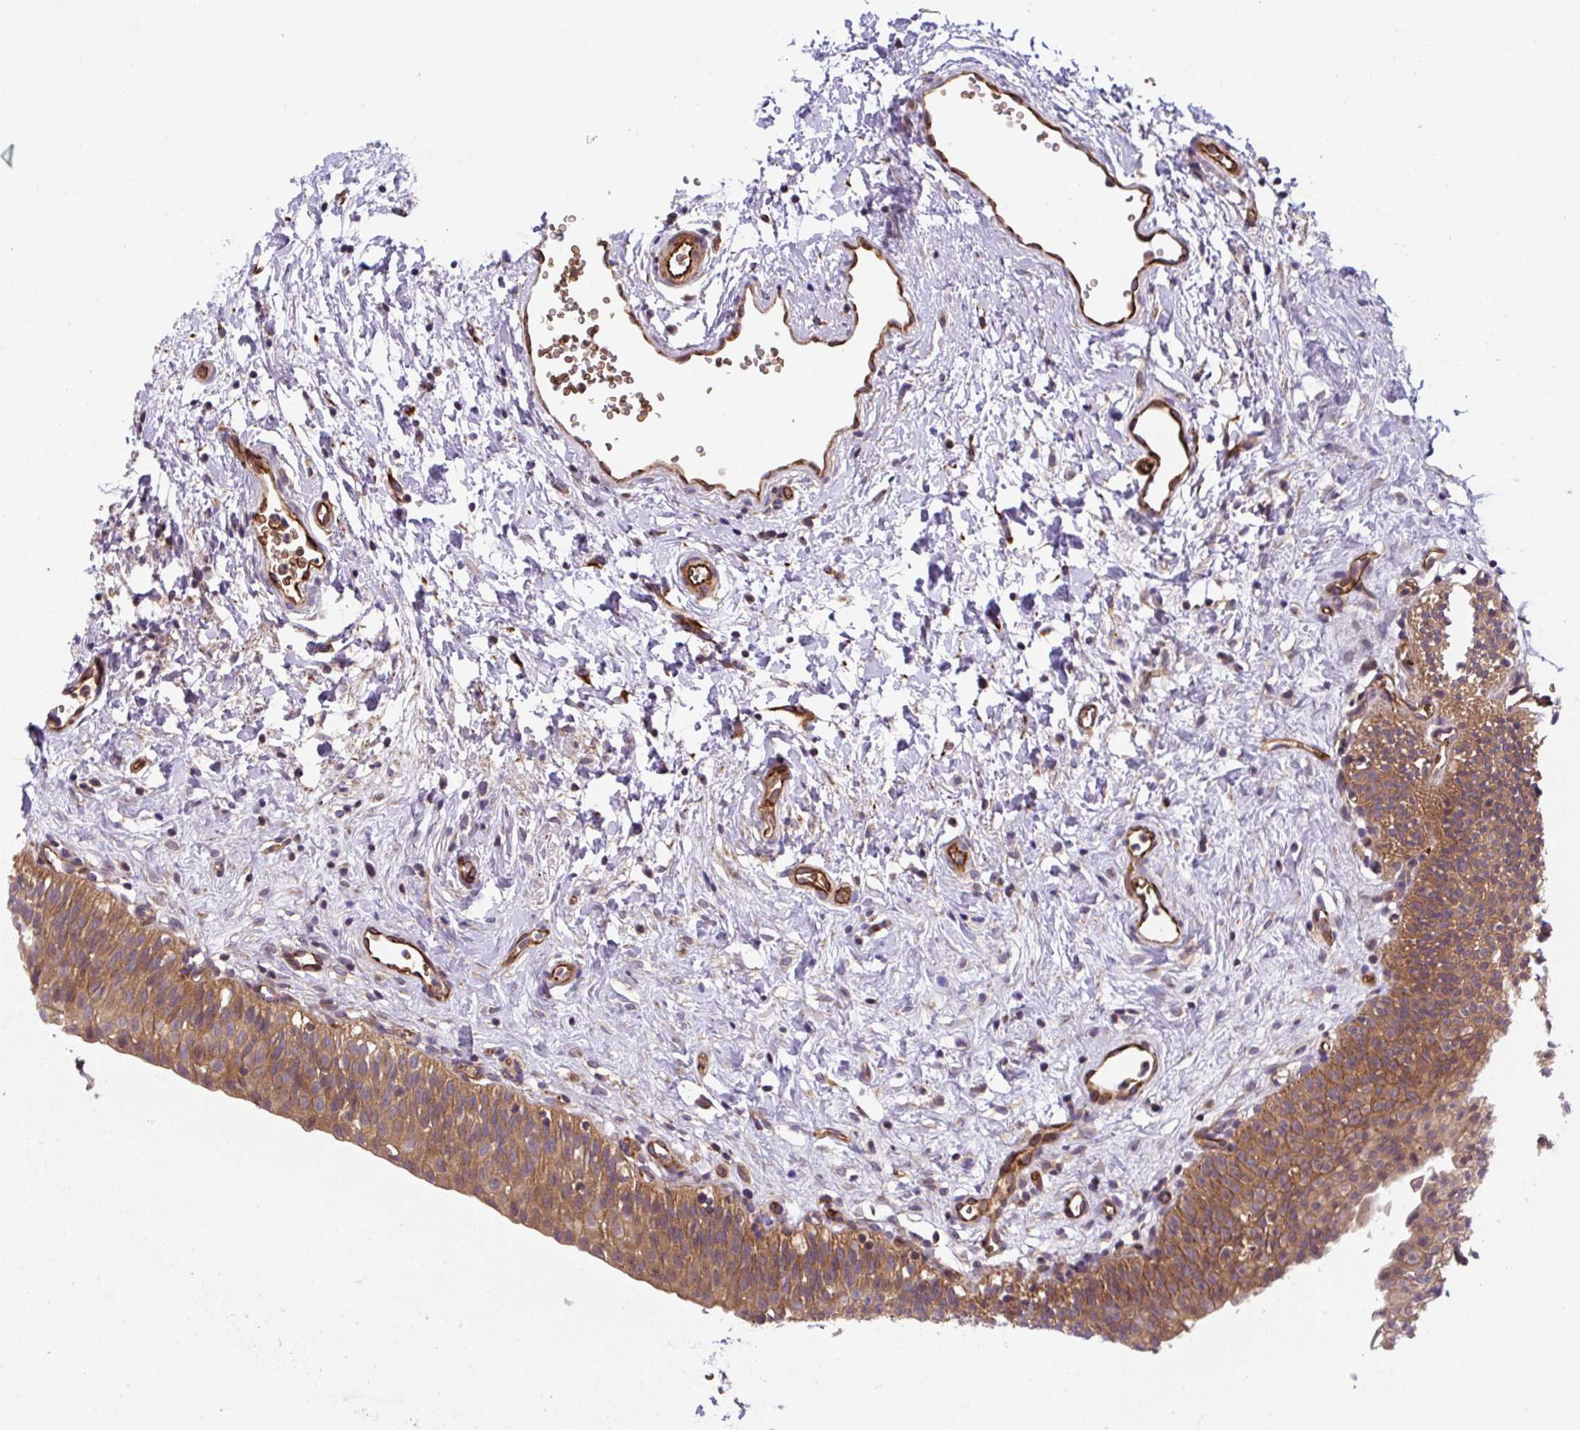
{"staining": {"intensity": "moderate", "quantity": "25%-75%", "location": "cytoplasmic/membranous"}, "tissue": "urinary bladder", "cell_type": "Urothelial cells", "image_type": "normal", "snomed": [{"axis": "morphology", "description": "Normal tissue, NOS"}, {"axis": "topography", "description": "Urinary bladder"}], "caption": "Immunohistochemical staining of benign human urinary bladder shows moderate cytoplasmic/membranous protein staining in about 25%-75% of urothelial cells. The staining is performed using DAB (3,3'-diaminobenzidine) brown chromogen to label protein expression. The nuclei are counter-stained blue using hematoxylin.", "gene": "APOBEC3D", "patient": {"sex": "male", "age": 51}}